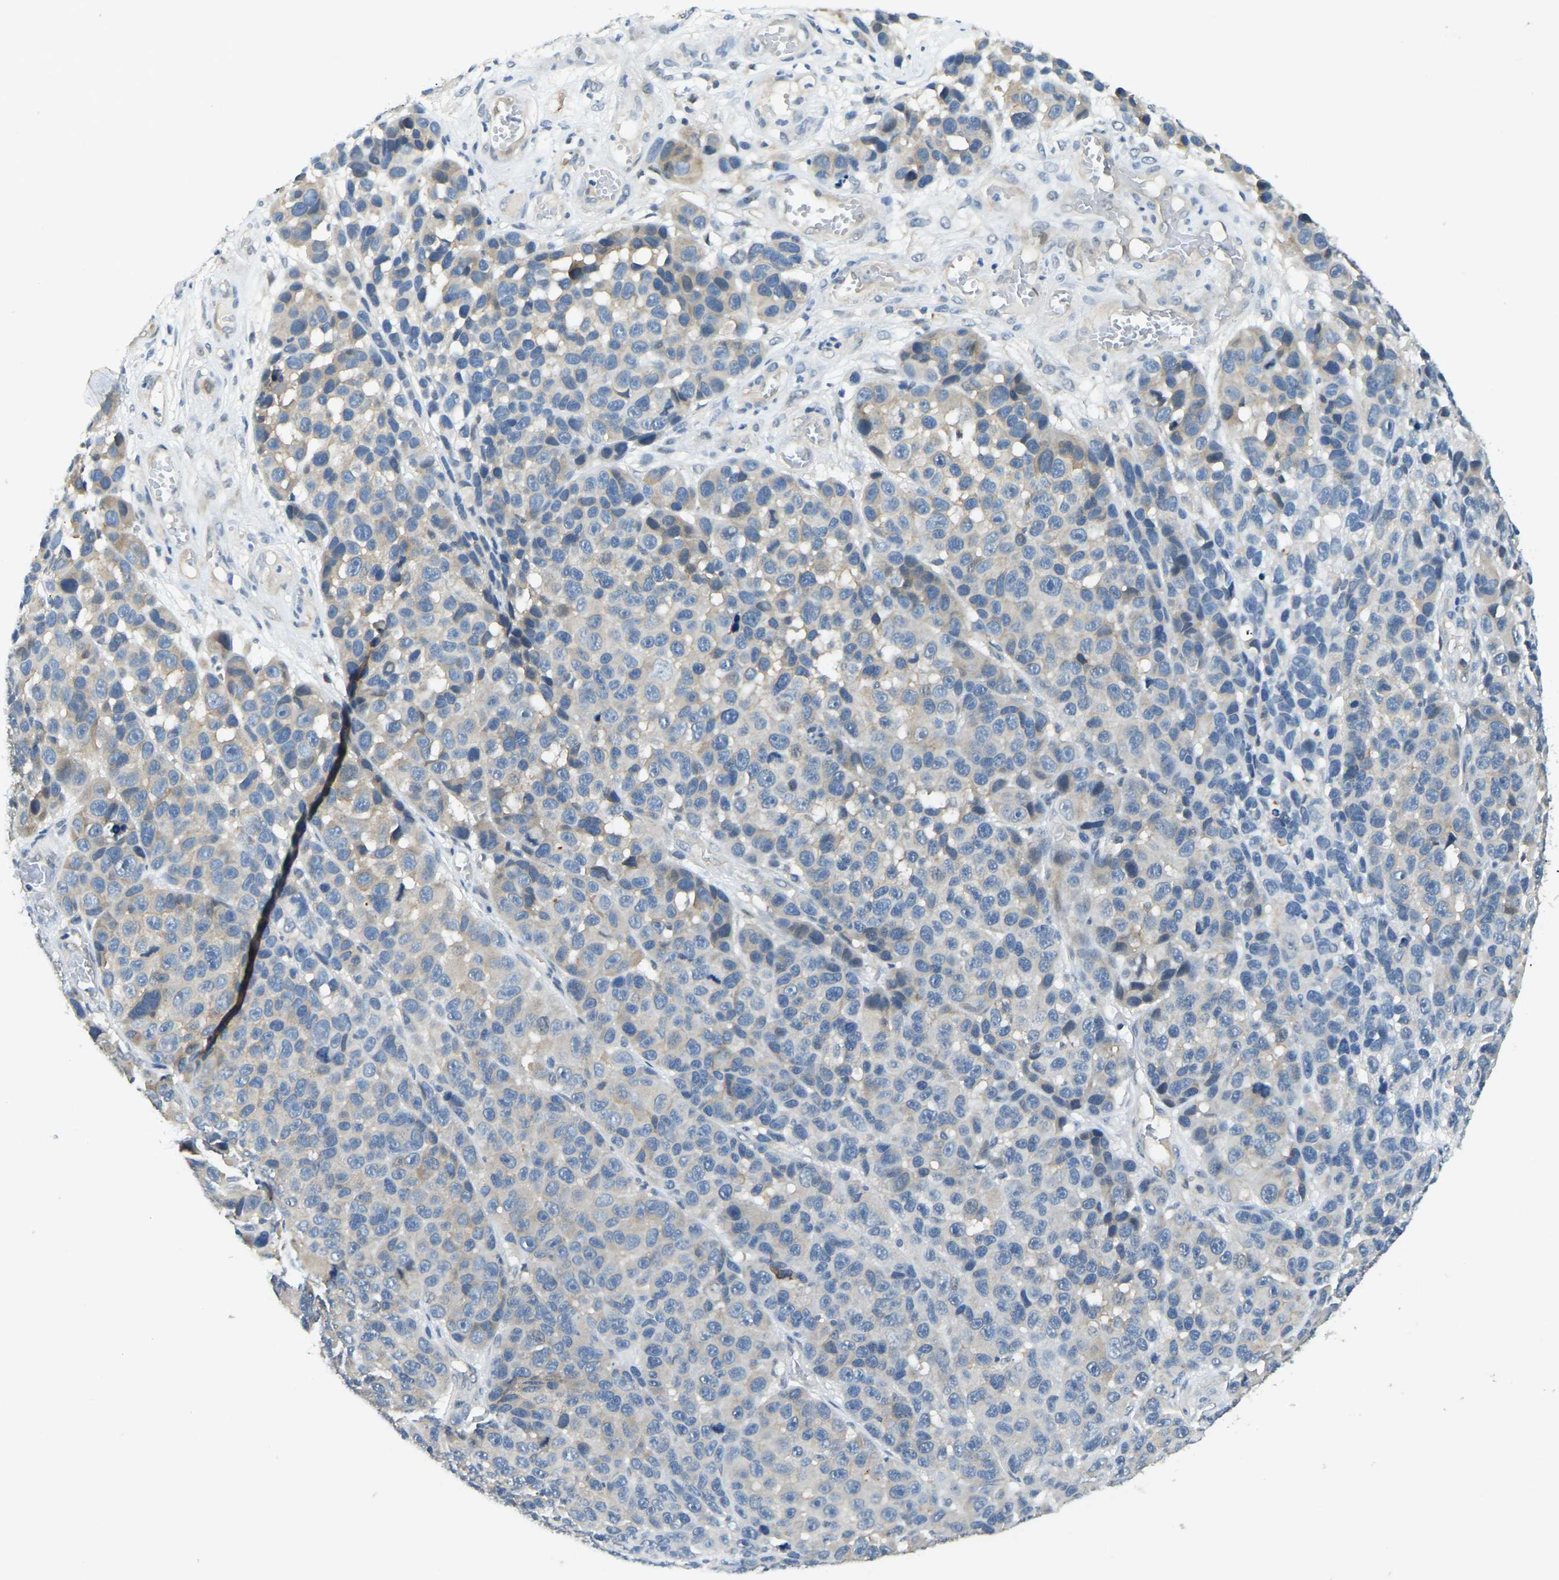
{"staining": {"intensity": "weak", "quantity": "<25%", "location": "cytoplasmic/membranous"}, "tissue": "melanoma", "cell_type": "Tumor cells", "image_type": "cancer", "snomed": [{"axis": "morphology", "description": "Malignant melanoma, NOS"}, {"axis": "topography", "description": "Skin"}], "caption": "Melanoma was stained to show a protein in brown. There is no significant staining in tumor cells.", "gene": "AHNAK", "patient": {"sex": "male", "age": 53}}